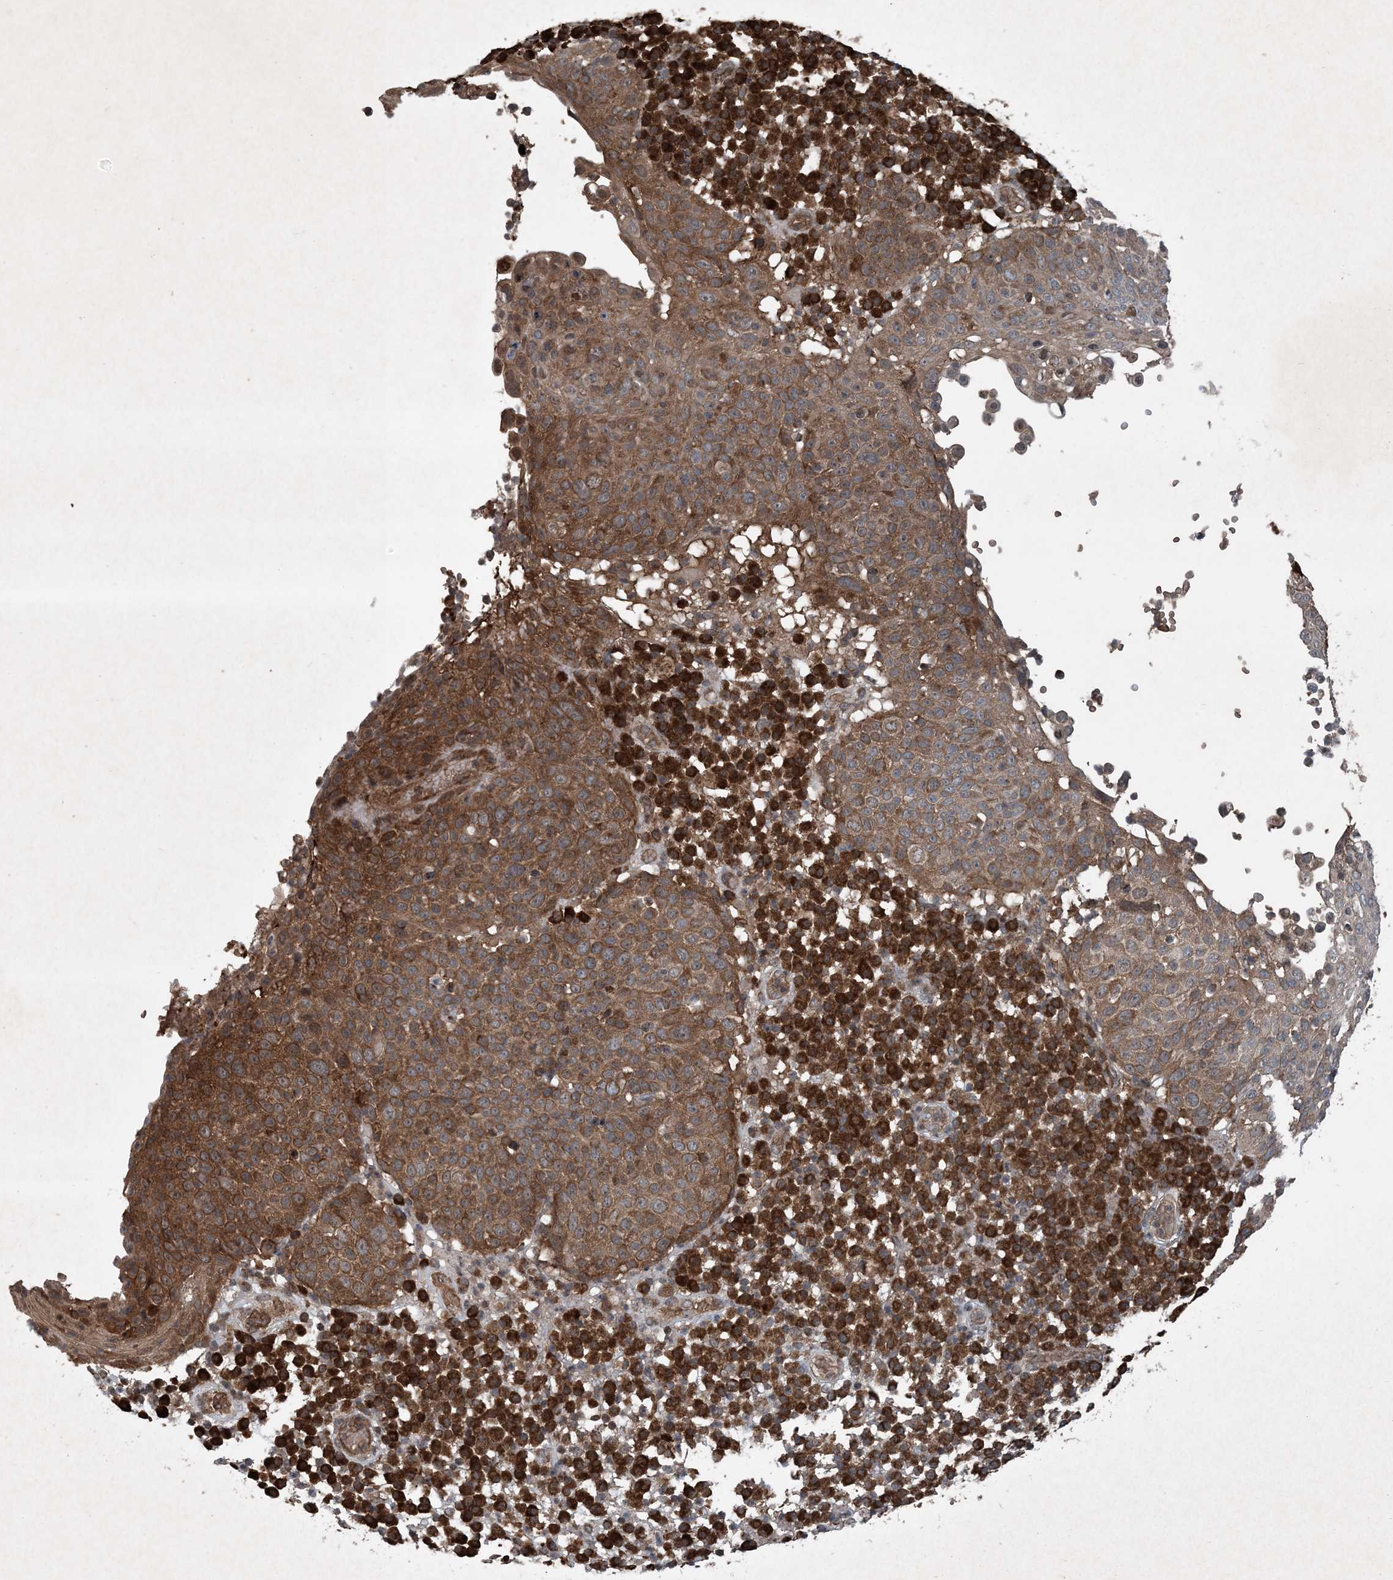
{"staining": {"intensity": "moderate", "quantity": ">75%", "location": "cytoplasmic/membranous"}, "tissue": "skin cancer", "cell_type": "Tumor cells", "image_type": "cancer", "snomed": [{"axis": "morphology", "description": "Squamous cell carcinoma in situ, NOS"}, {"axis": "morphology", "description": "Squamous cell carcinoma, NOS"}, {"axis": "topography", "description": "Skin"}], "caption": "DAB (3,3'-diaminobenzidine) immunohistochemical staining of human skin squamous cell carcinoma in situ reveals moderate cytoplasmic/membranous protein positivity in about >75% of tumor cells. Nuclei are stained in blue.", "gene": "GNG5", "patient": {"sex": "male", "age": 93}}